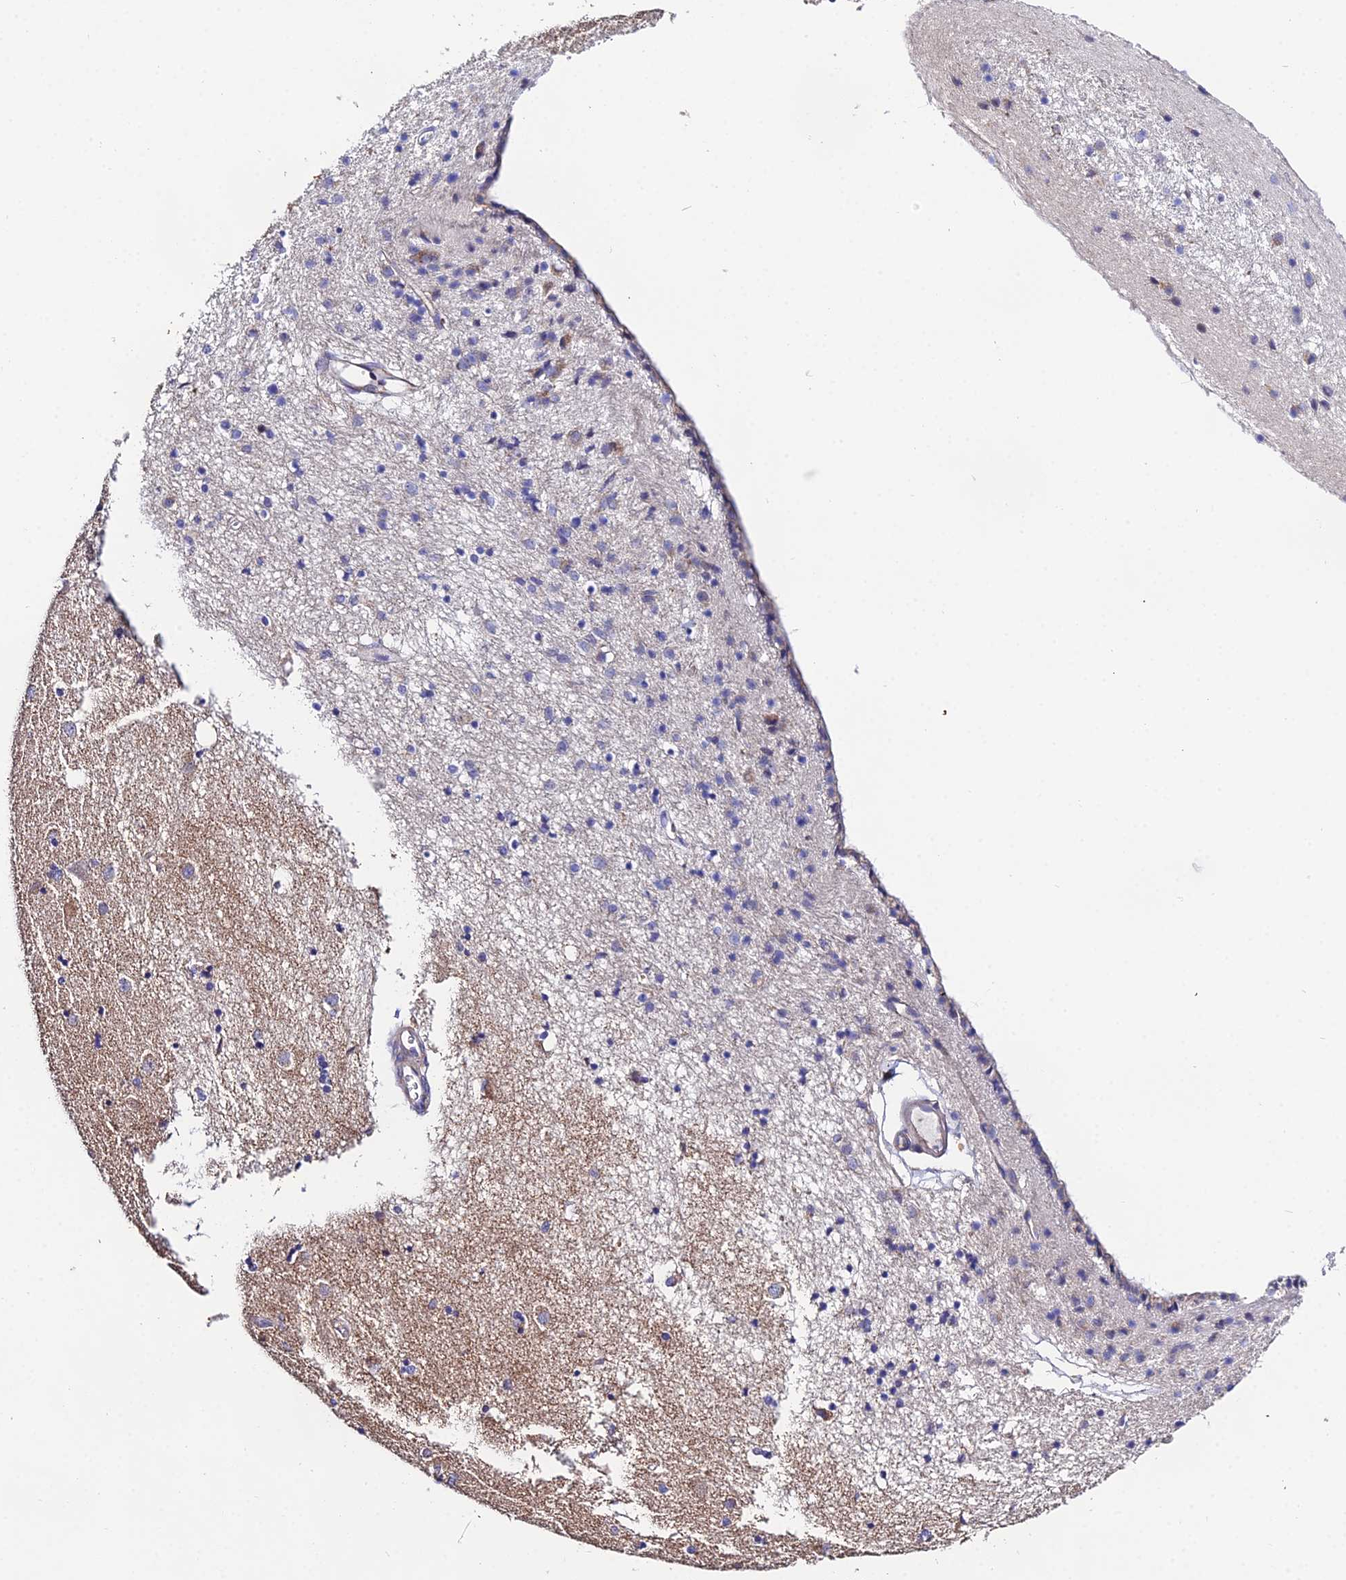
{"staining": {"intensity": "negative", "quantity": "none", "location": "none"}, "tissue": "caudate", "cell_type": "Glial cells", "image_type": "normal", "snomed": [{"axis": "morphology", "description": "Normal tissue, NOS"}, {"axis": "topography", "description": "Lateral ventricle wall"}], "caption": "This is an immunohistochemistry (IHC) photomicrograph of benign caudate. There is no staining in glial cells.", "gene": "PPP2R2A", "patient": {"sex": "female", "age": 54}}